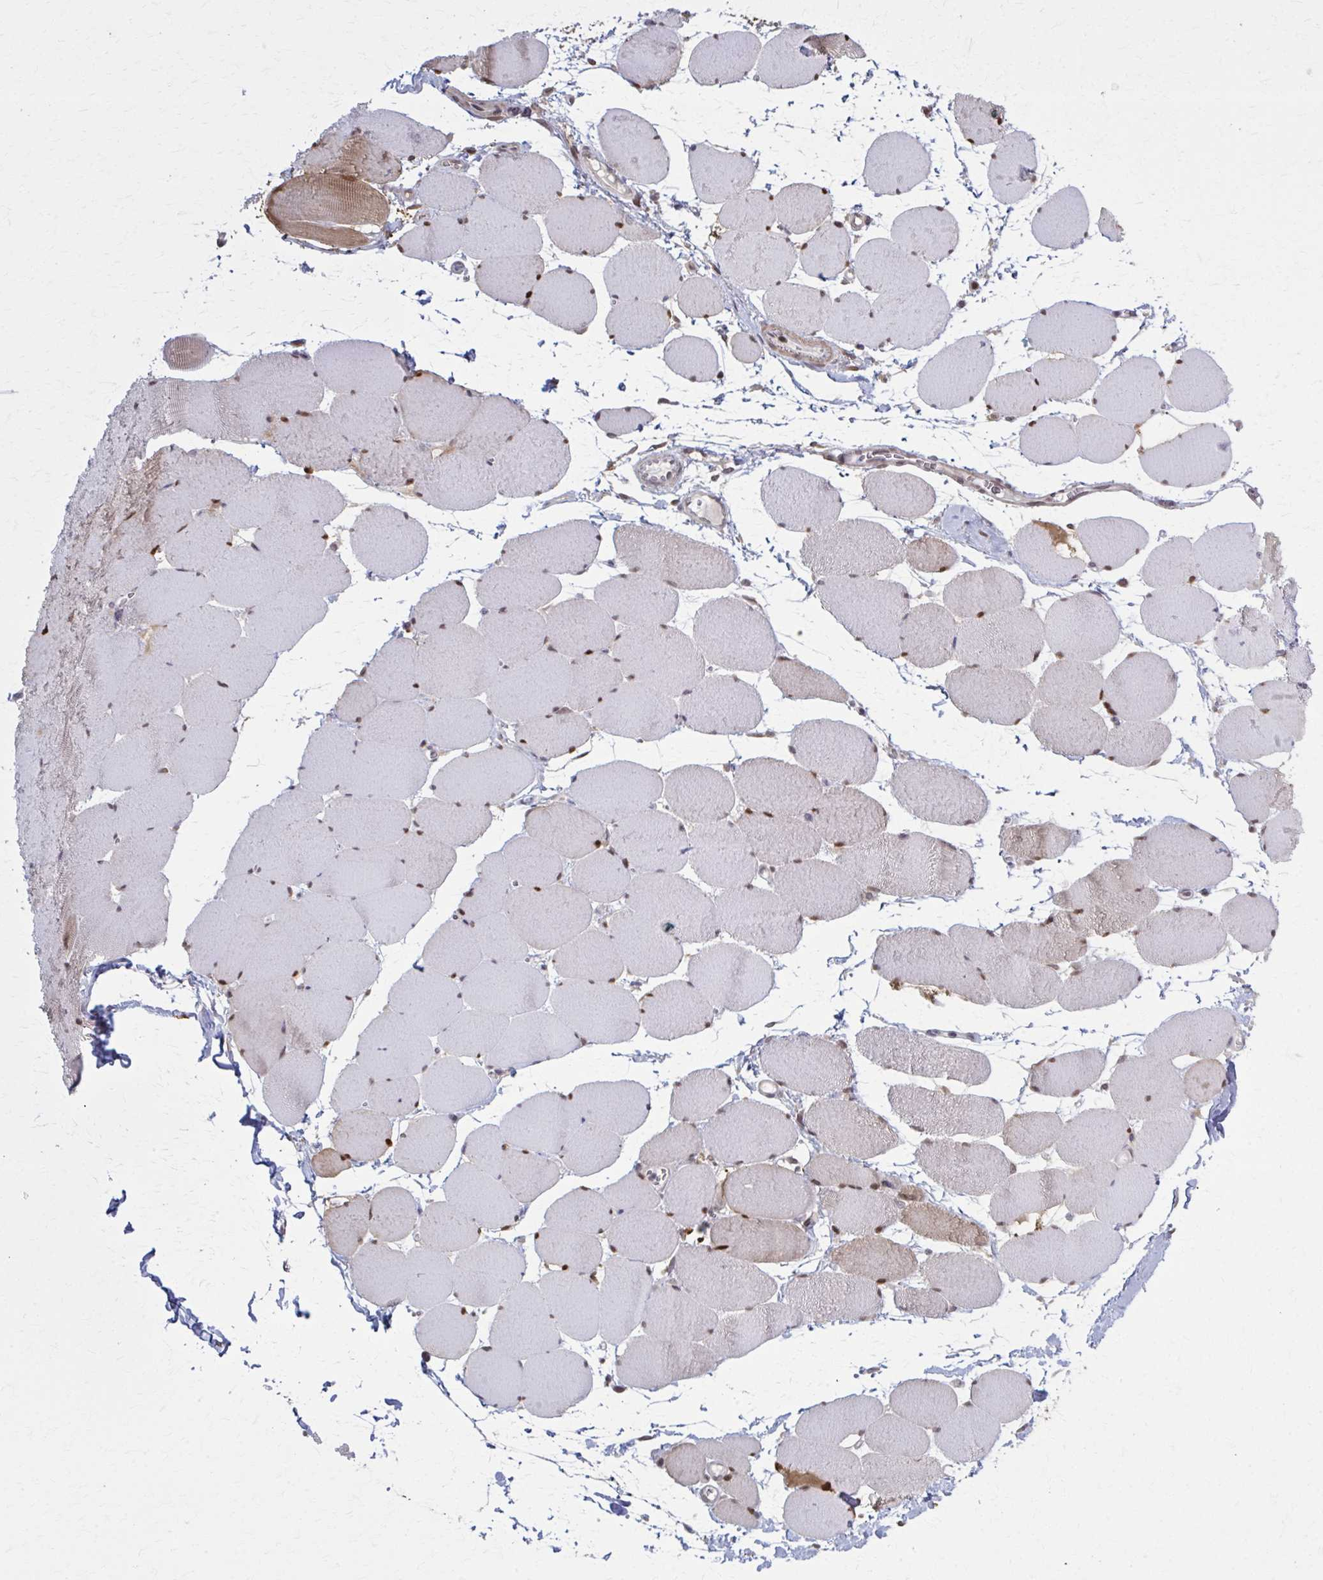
{"staining": {"intensity": "moderate", "quantity": "<25%", "location": "cytoplasmic/membranous"}, "tissue": "skeletal muscle", "cell_type": "Myocytes", "image_type": "normal", "snomed": [{"axis": "morphology", "description": "Normal tissue, NOS"}, {"axis": "topography", "description": "Skeletal muscle"}], "caption": "High-power microscopy captured an immunohistochemistry micrograph of normal skeletal muscle, revealing moderate cytoplasmic/membranous positivity in about <25% of myocytes. (Stains: DAB in brown, nuclei in blue, Microscopy: brightfield microscopy at high magnification).", "gene": "MDH1", "patient": {"sex": "female", "age": 75}}